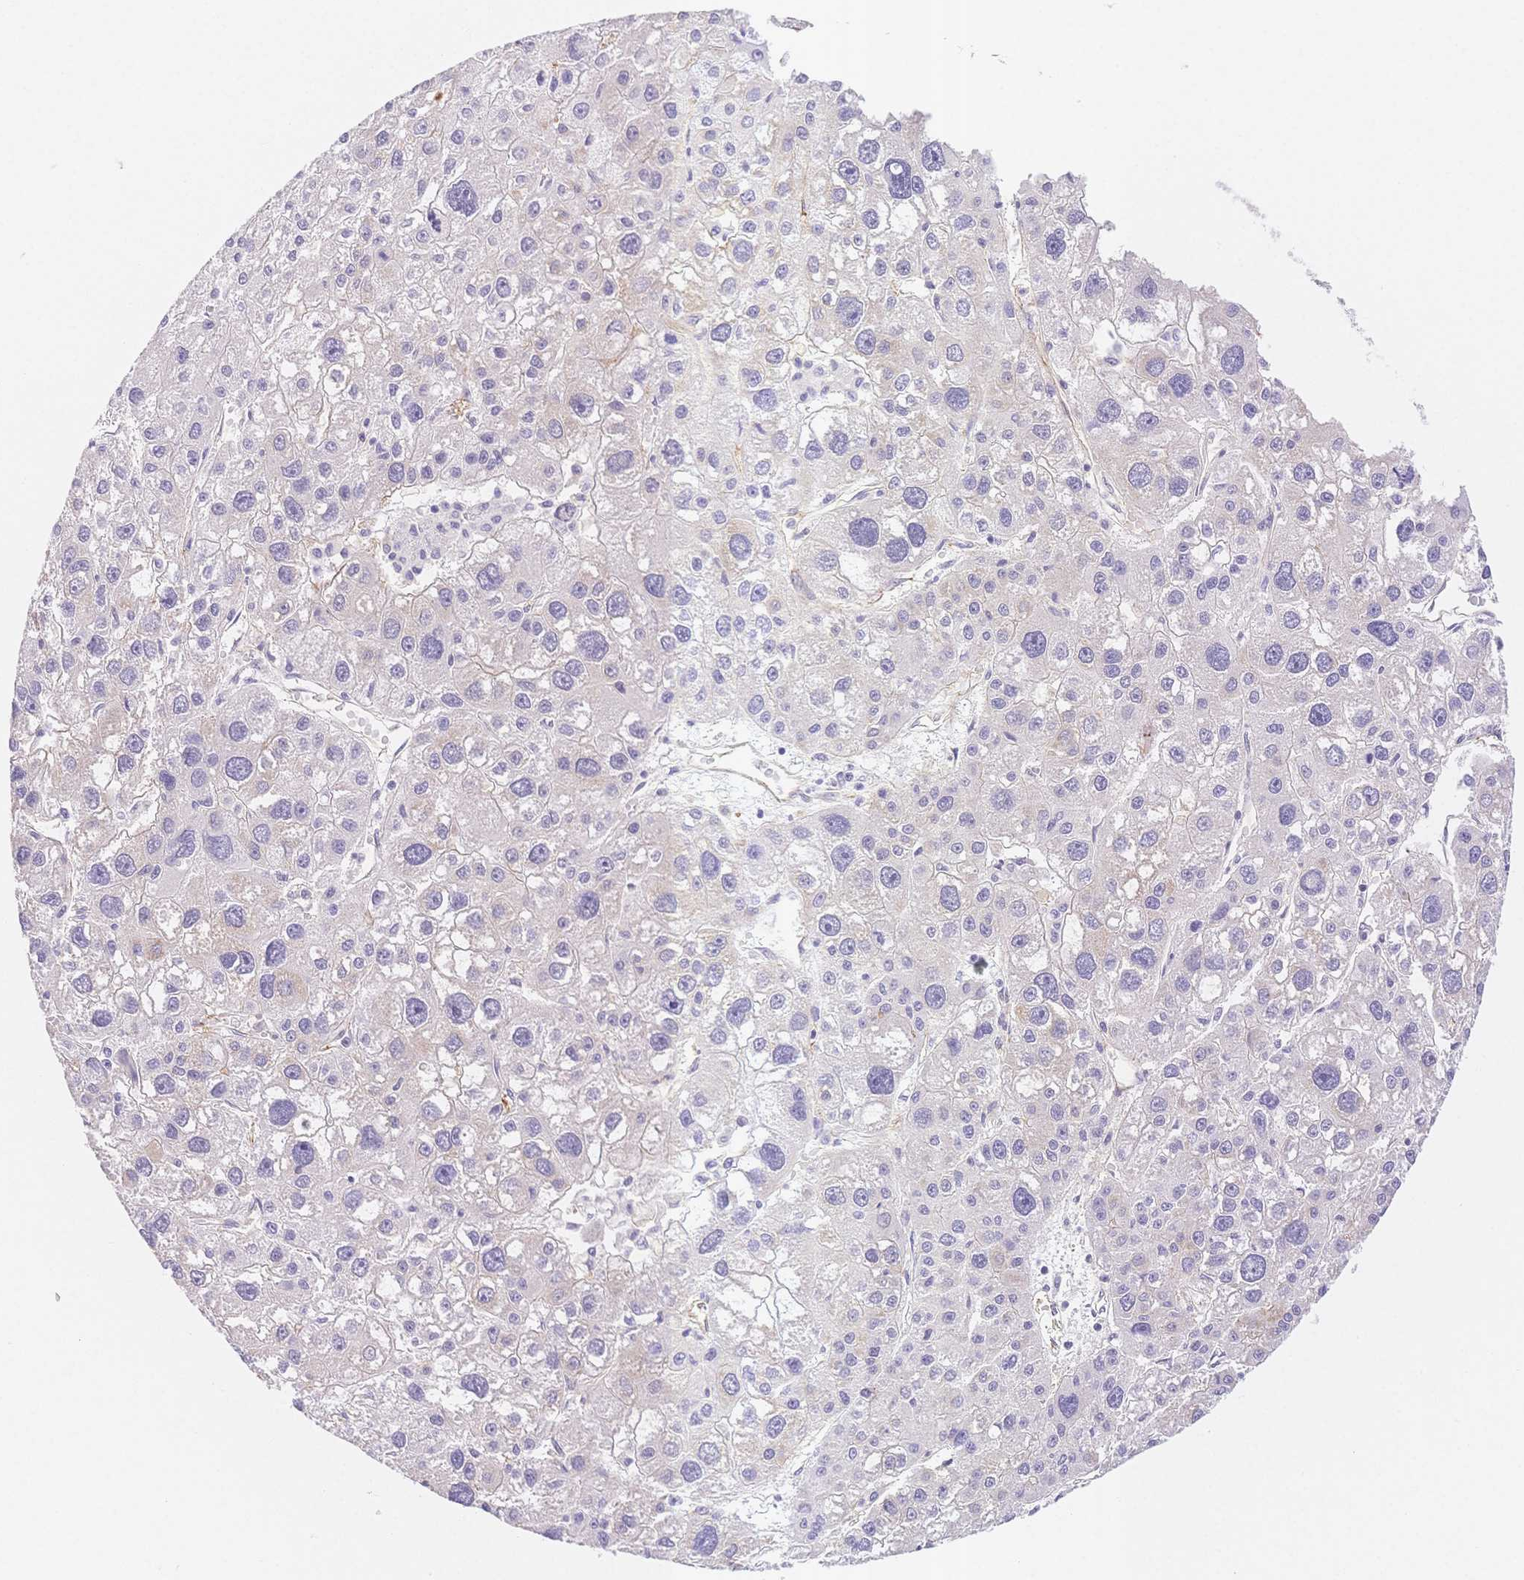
{"staining": {"intensity": "negative", "quantity": "none", "location": "none"}, "tissue": "liver cancer", "cell_type": "Tumor cells", "image_type": "cancer", "snomed": [{"axis": "morphology", "description": "Carcinoma, Hepatocellular, NOS"}, {"axis": "topography", "description": "Liver"}], "caption": "Immunohistochemistry (IHC) of liver hepatocellular carcinoma demonstrates no positivity in tumor cells.", "gene": "CSN1S1", "patient": {"sex": "male", "age": 73}}